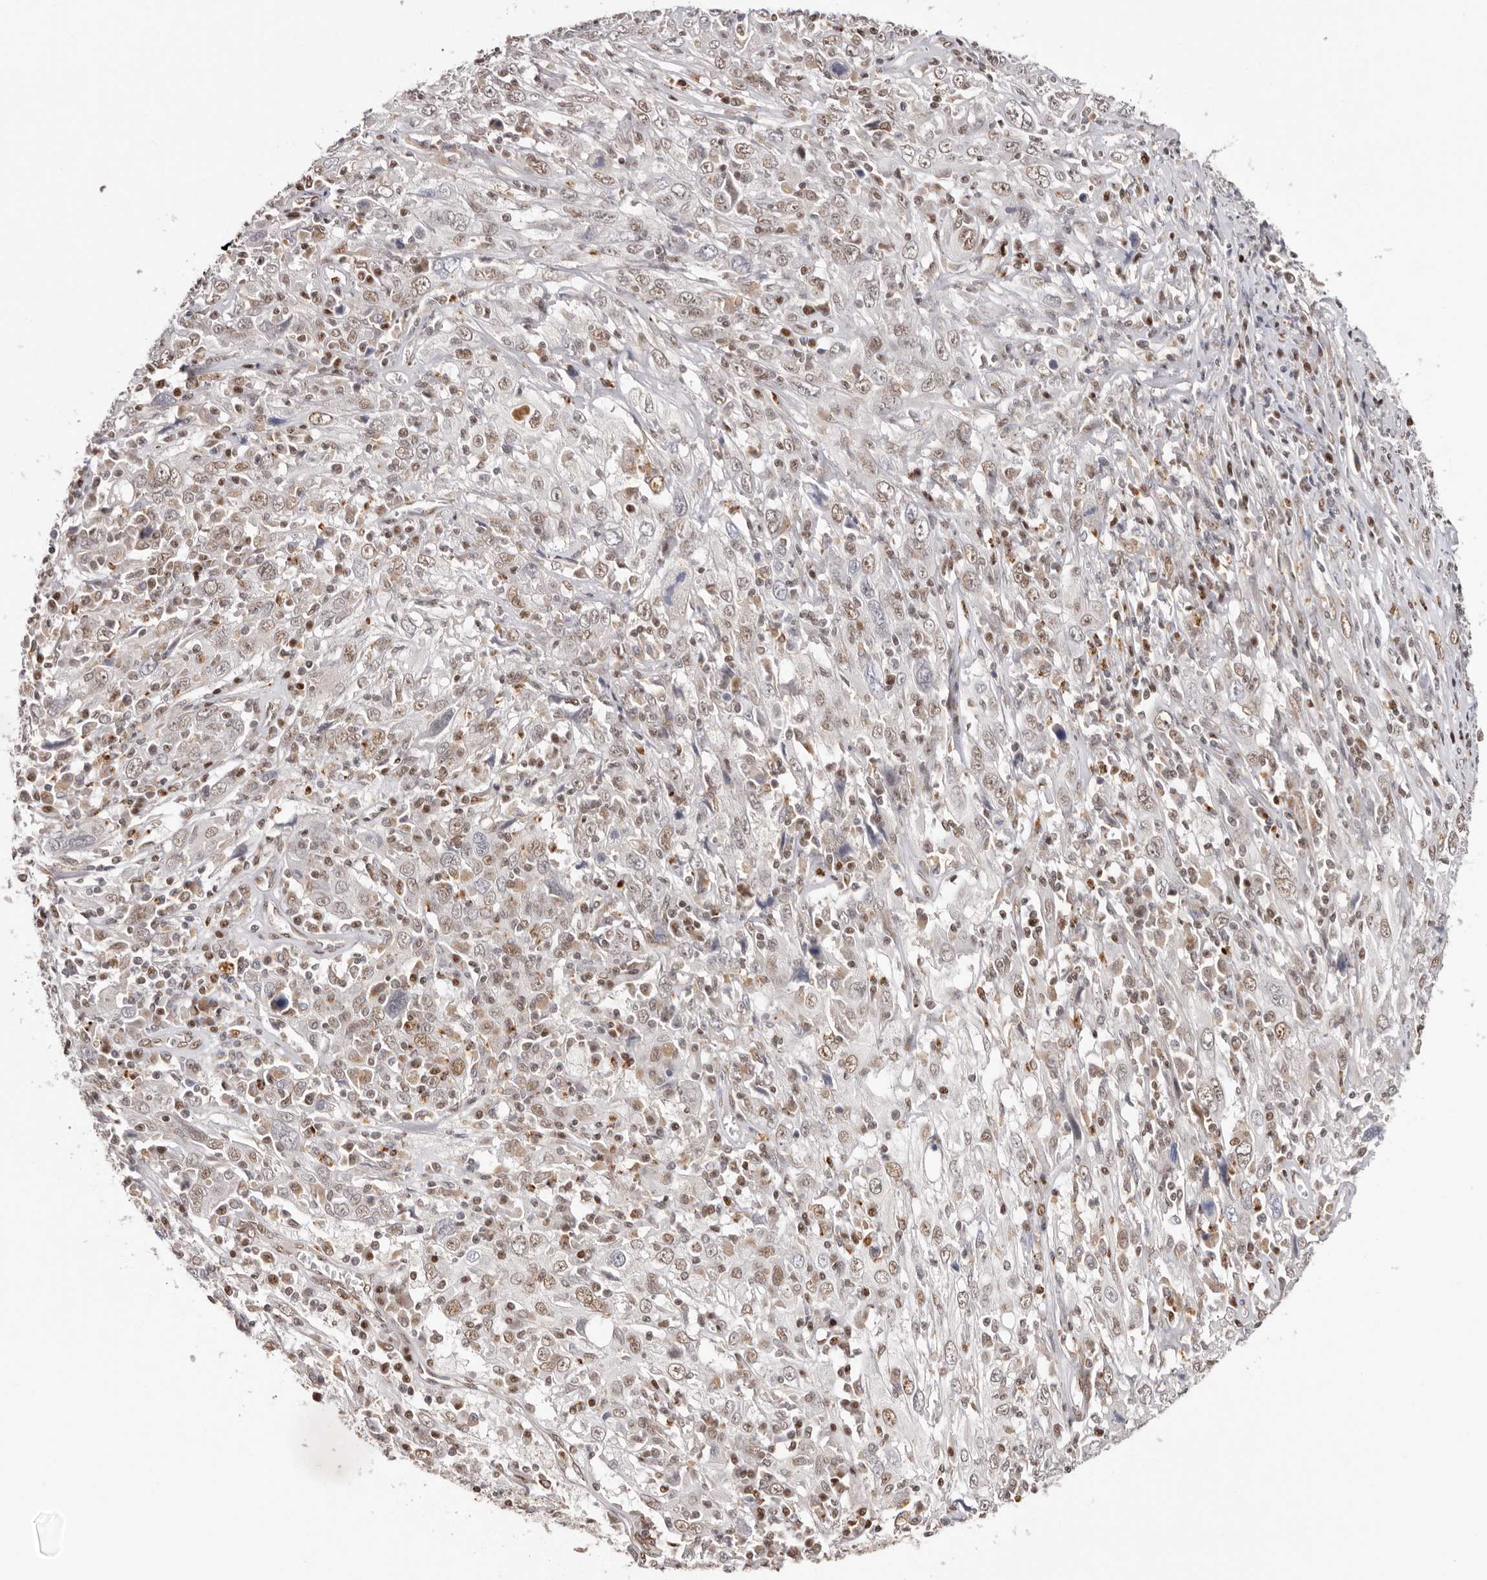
{"staining": {"intensity": "weak", "quantity": ">75%", "location": "nuclear"}, "tissue": "cervical cancer", "cell_type": "Tumor cells", "image_type": "cancer", "snomed": [{"axis": "morphology", "description": "Squamous cell carcinoma, NOS"}, {"axis": "topography", "description": "Cervix"}], "caption": "About >75% of tumor cells in human squamous cell carcinoma (cervical) exhibit weak nuclear protein positivity as visualized by brown immunohistochemical staining.", "gene": "SMAD7", "patient": {"sex": "female", "age": 46}}